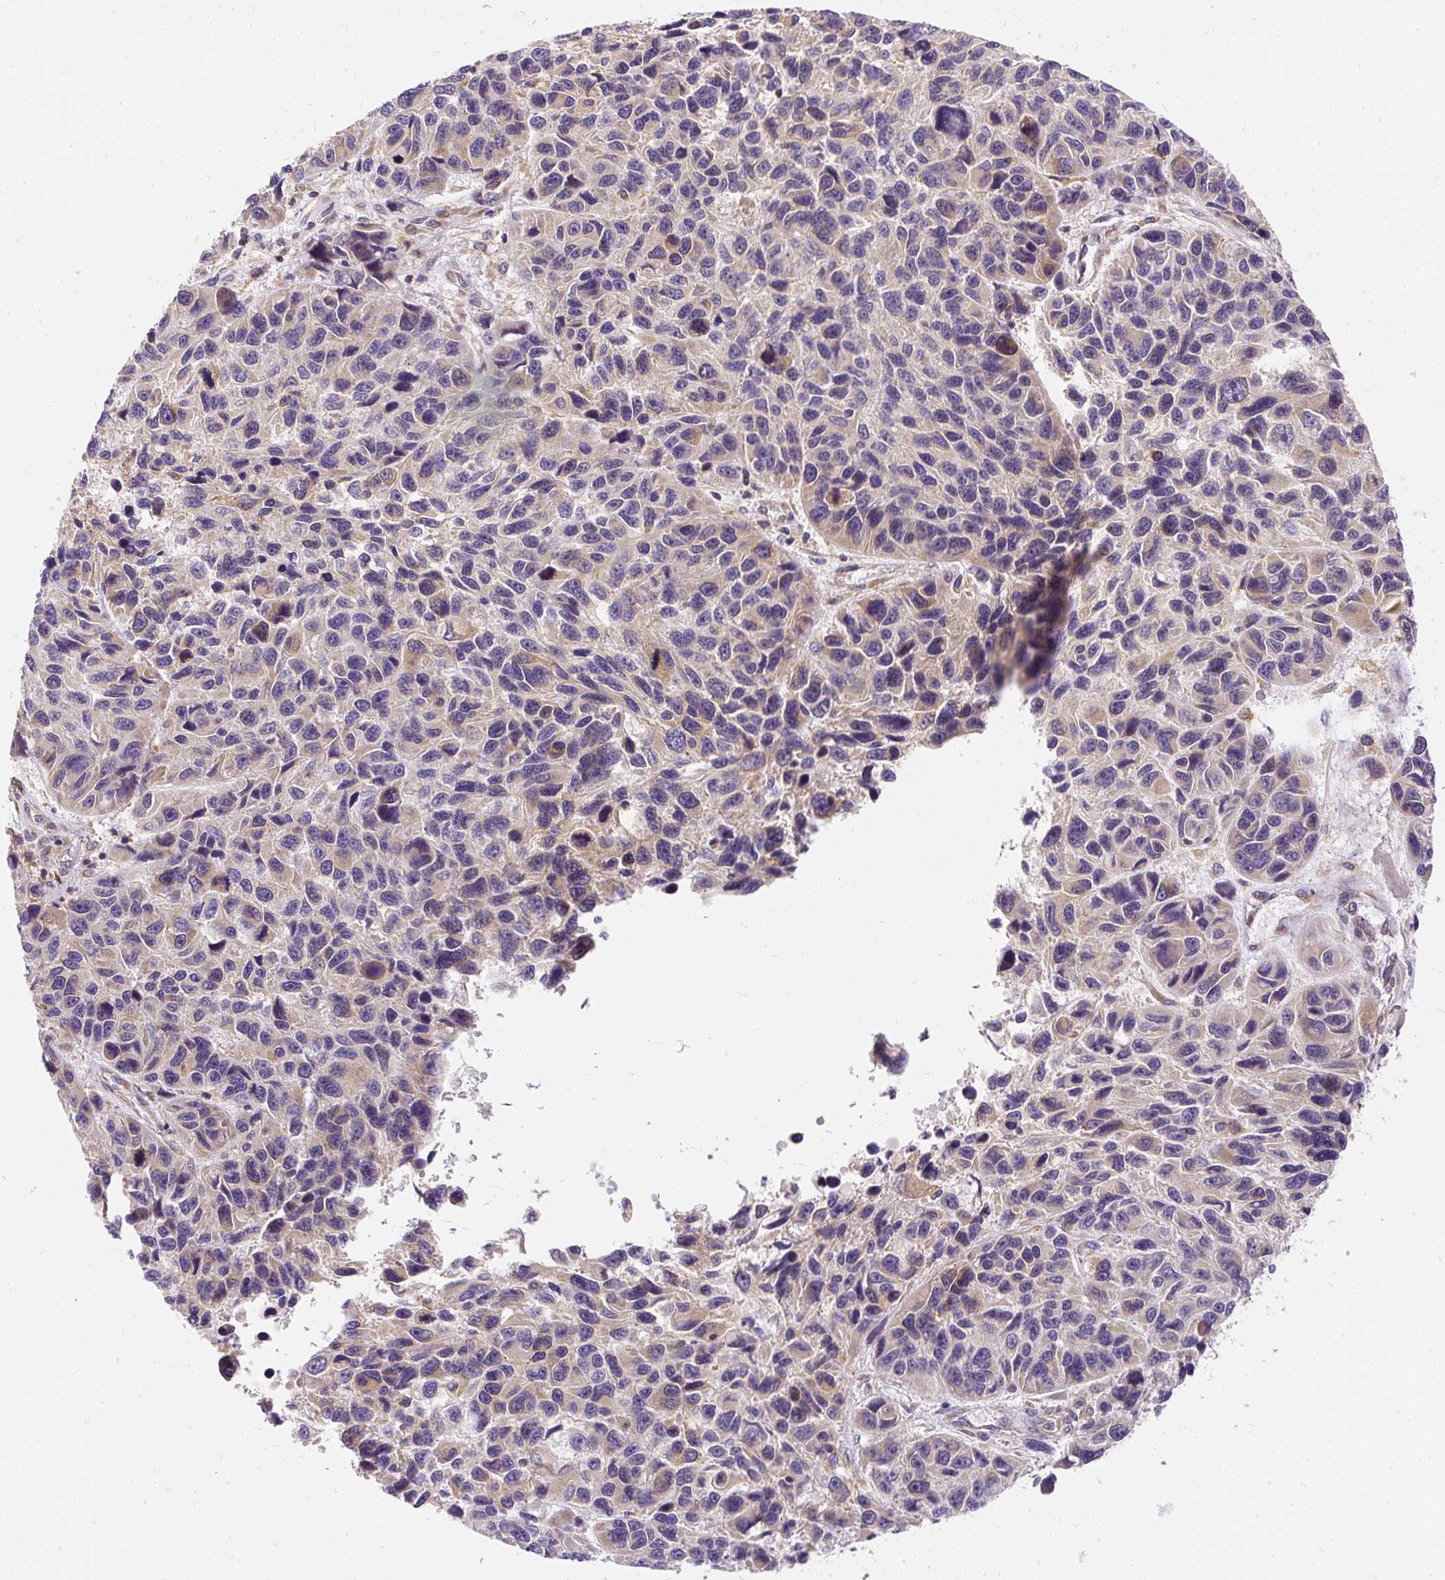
{"staining": {"intensity": "weak", "quantity": "25%-75%", "location": "cytoplasmic/membranous"}, "tissue": "melanoma", "cell_type": "Tumor cells", "image_type": "cancer", "snomed": [{"axis": "morphology", "description": "Malignant melanoma, NOS"}, {"axis": "topography", "description": "Skin"}], "caption": "High-power microscopy captured an immunohistochemistry photomicrograph of melanoma, revealing weak cytoplasmic/membranous expression in about 25%-75% of tumor cells.", "gene": "CYP20A1", "patient": {"sex": "male", "age": 53}}